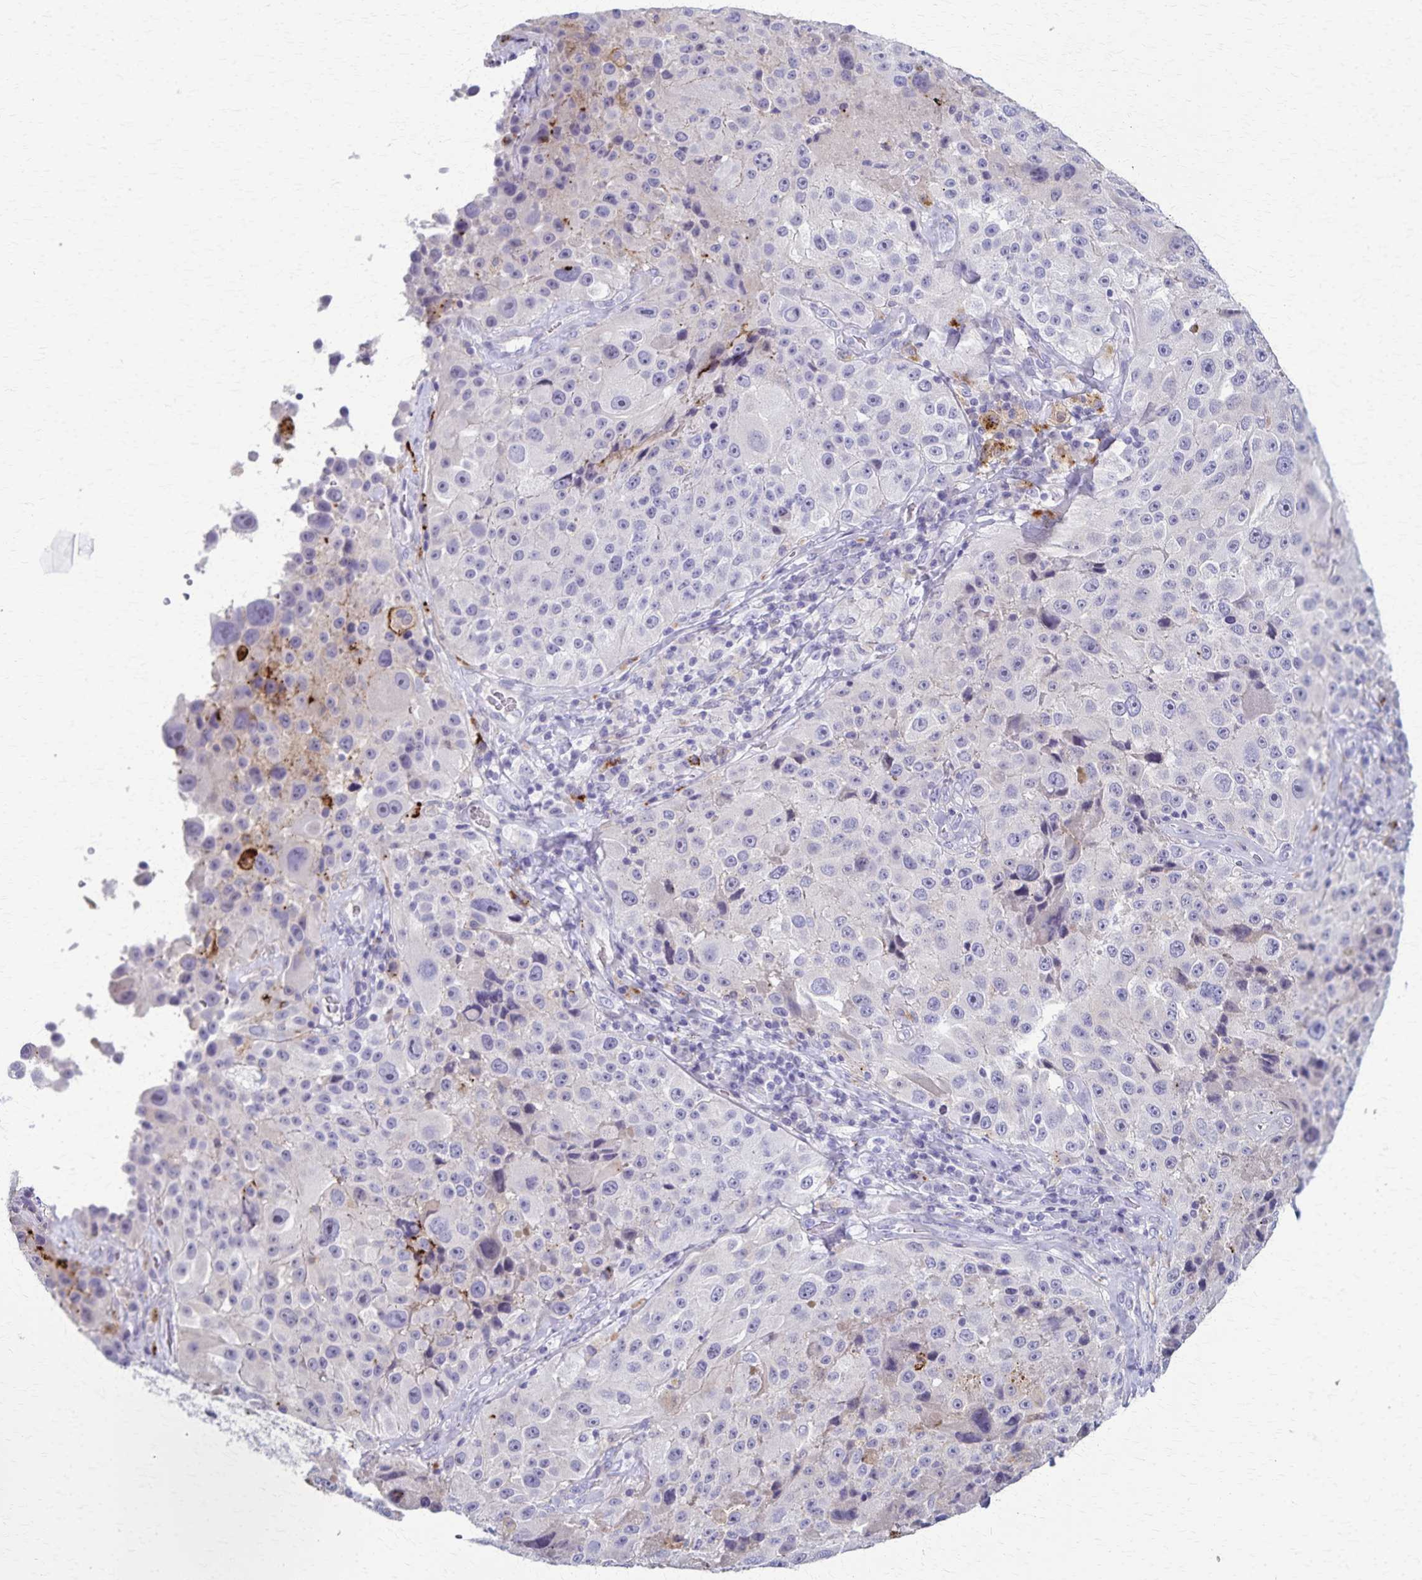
{"staining": {"intensity": "negative", "quantity": "none", "location": "none"}, "tissue": "melanoma", "cell_type": "Tumor cells", "image_type": "cancer", "snomed": [{"axis": "morphology", "description": "Malignant melanoma, Metastatic site"}, {"axis": "topography", "description": "Lymph node"}], "caption": "IHC of human melanoma exhibits no positivity in tumor cells. (Stains: DAB IHC with hematoxylin counter stain, Microscopy: brightfield microscopy at high magnification).", "gene": "TMEM60", "patient": {"sex": "male", "age": 62}}